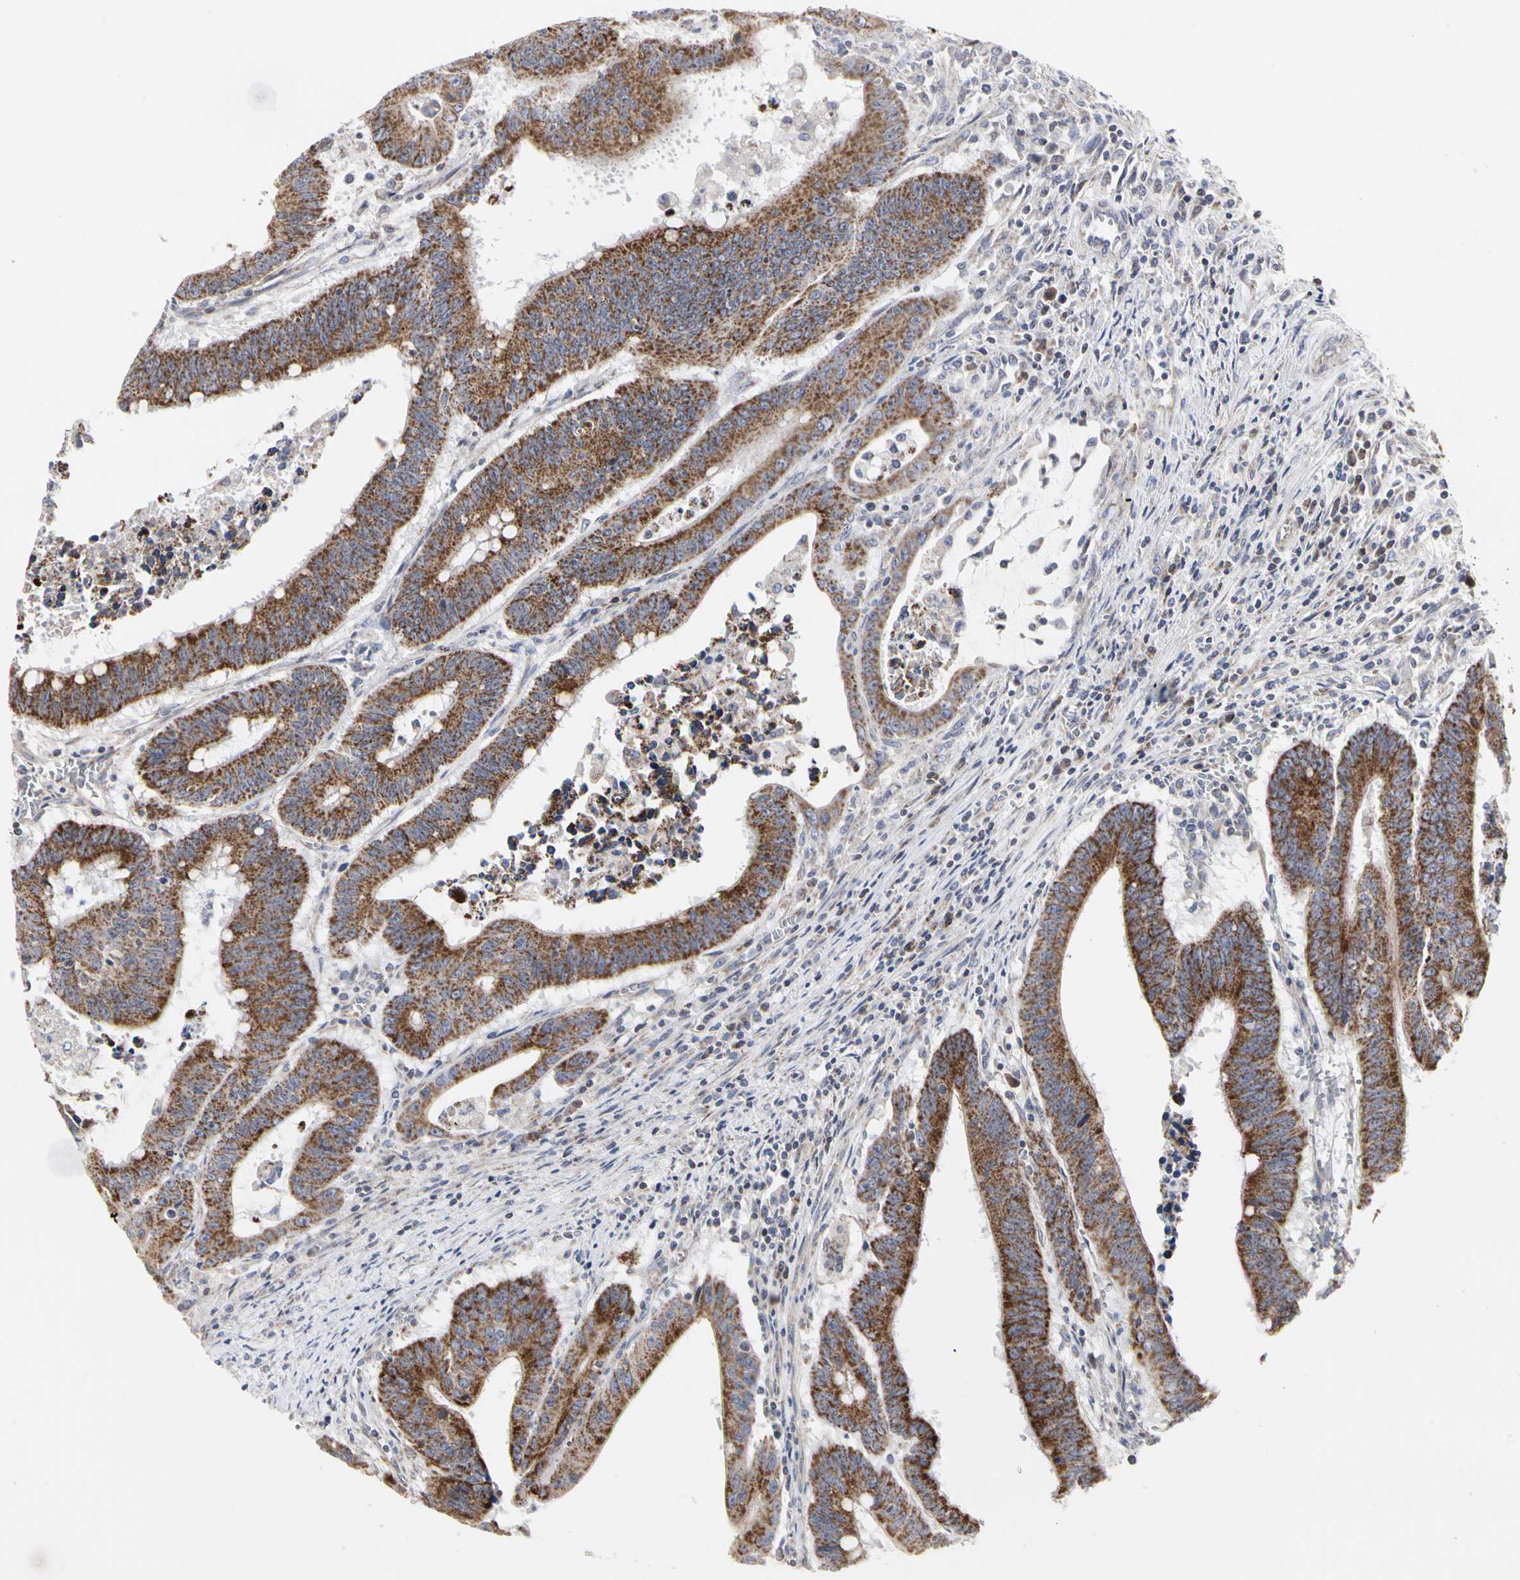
{"staining": {"intensity": "strong", "quantity": ">75%", "location": "cytoplasmic/membranous"}, "tissue": "colorectal cancer", "cell_type": "Tumor cells", "image_type": "cancer", "snomed": [{"axis": "morphology", "description": "Adenocarcinoma, NOS"}, {"axis": "topography", "description": "Colon"}], "caption": "Human colorectal cancer (adenocarcinoma) stained with a brown dye demonstrates strong cytoplasmic/membranous positive expression in about >75% of tumor cells.", "gene": "TSKU", "patient": {"sex": "male", "age": 45}}